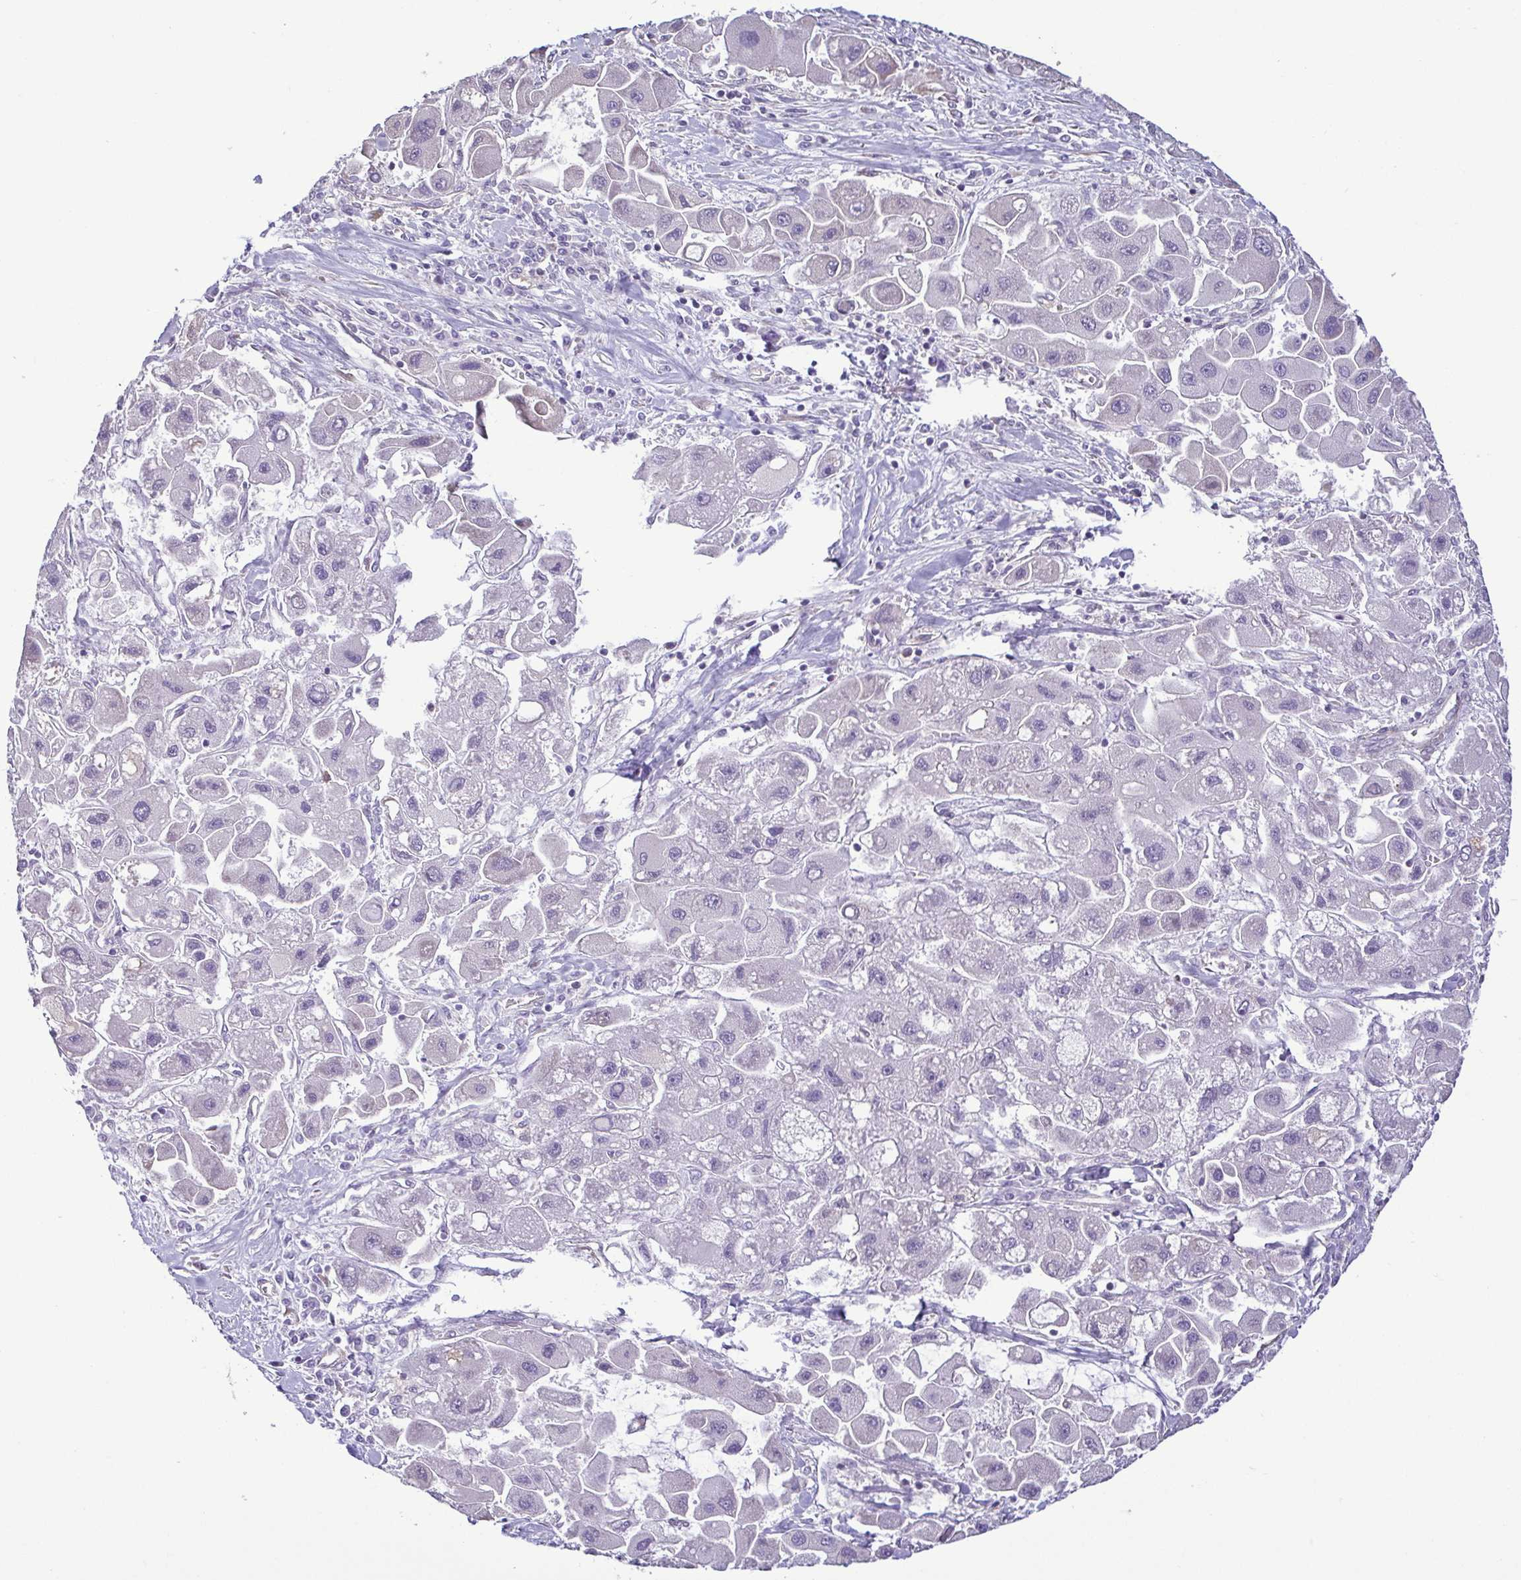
{"staining": {"intensity": "negative", "quantity": "none", "location": "none"}, "tissue": "liver cancer", "cell_type": "Tumor cells", "image_type": "cancer", "snomed": [{"axis": "morphology", "description": "Carcinoma, Hepatocellular, NOS"}, {"axis": "topography", "description": "Liver"}], "caption": "Immunohistochemistry (IHC) photomicrograph of human liver cancer (hepatocellular carcinoma) stained for a protein (brown), which exhibits no staining in tumor cells.", "gene": "MYL10", "patient": {"sex": "male", "age": 24}}